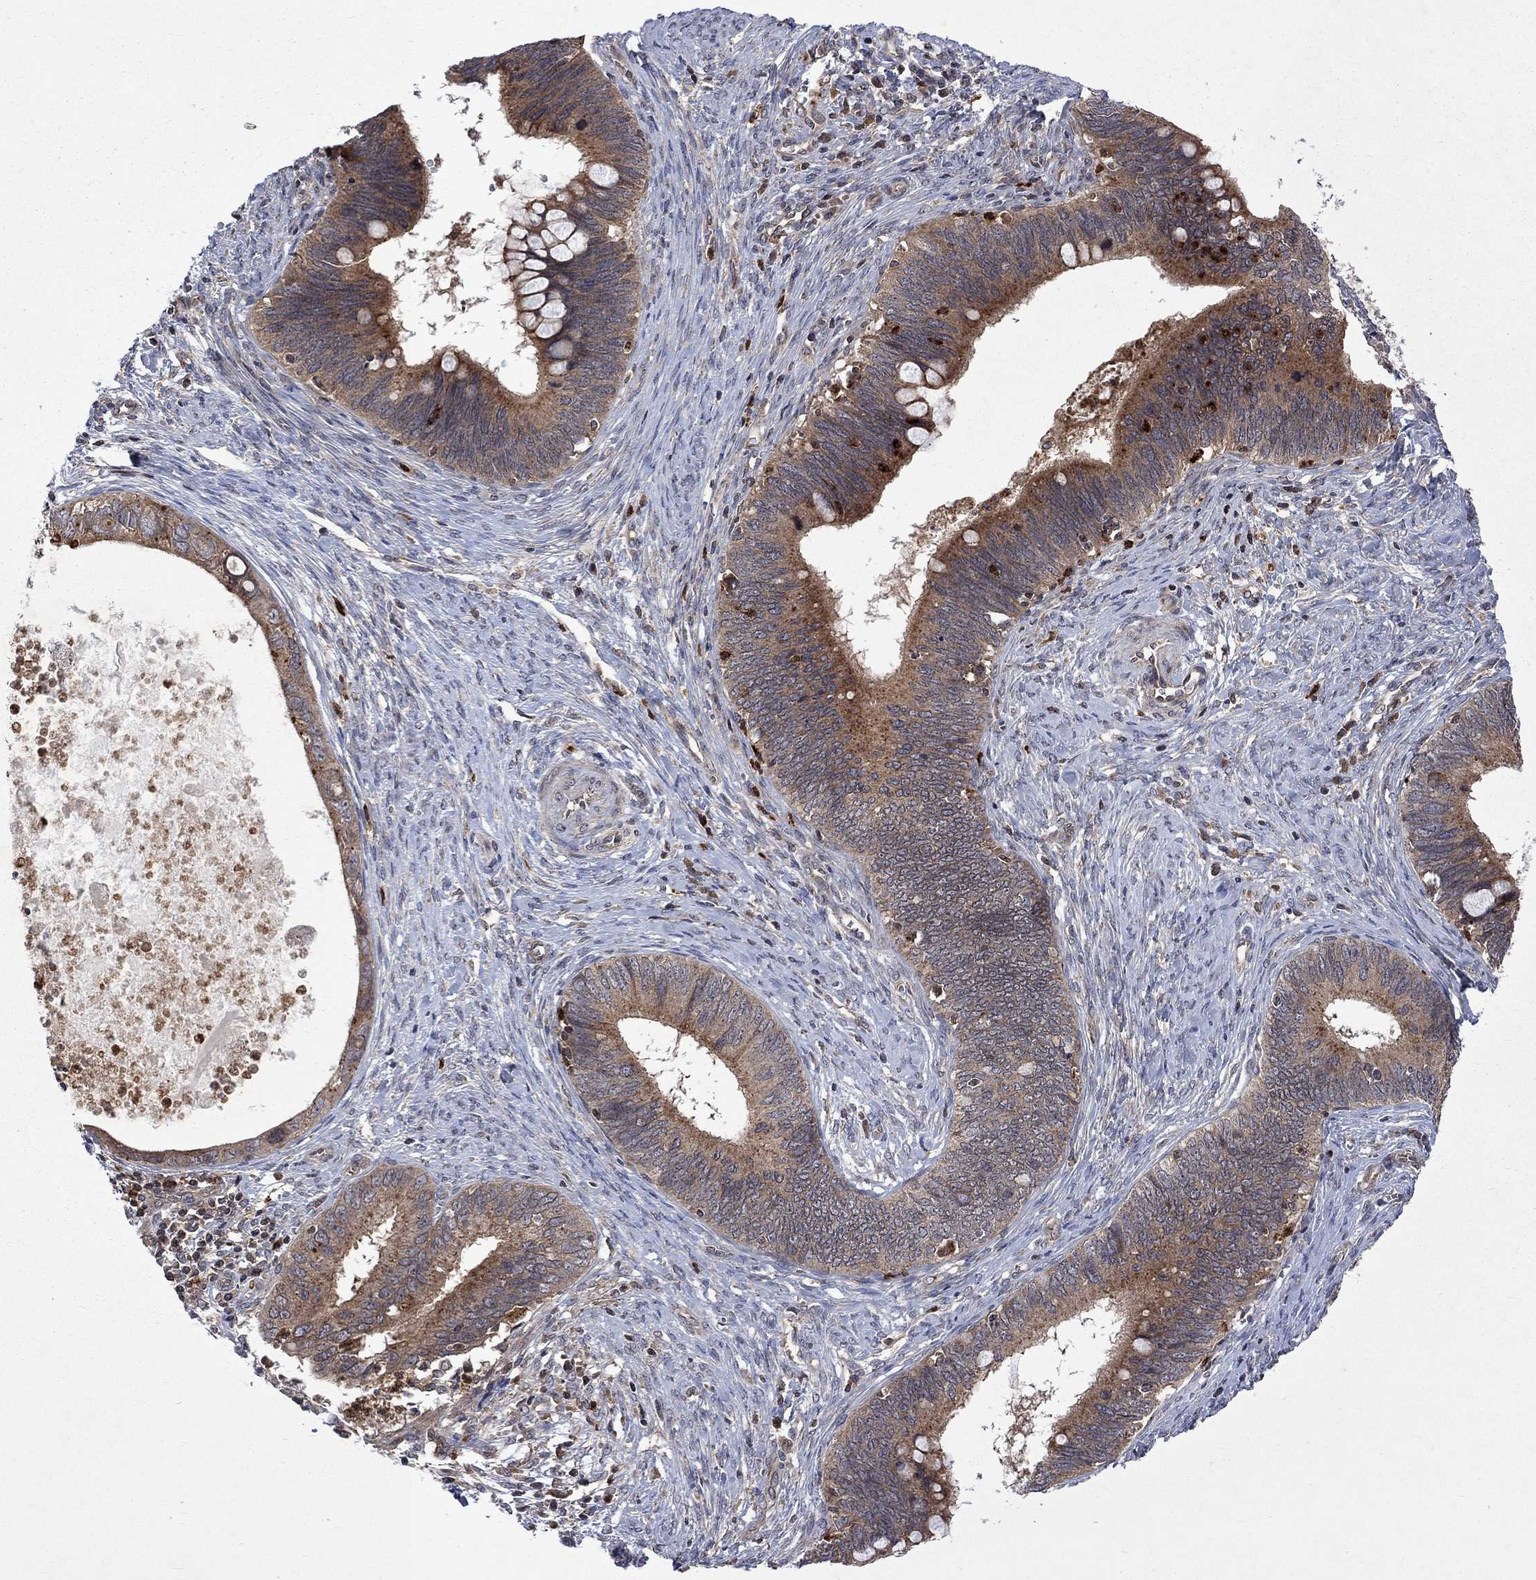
{"staining": {"intensity": "moderate", "quantity": "<25%", "location": "cytoplasmic/membranous"}, "tissue": "cervical cancer", "cell_type": "Tumor cells", "image_type": "cancer", "snomed": [{"axis": "morphology", "description": "Adenocarcinoma, NOS"}, {"axis": "topography", "description": "Cervix"}], "caption": "This is an image of immunohistochemistry staining of cervical cancer, which shows moderate staining in the cytoplasmic/membranous of tumor cells.", "gene": "TMEM33", "patient": {"sex": "female", "age": 42}}